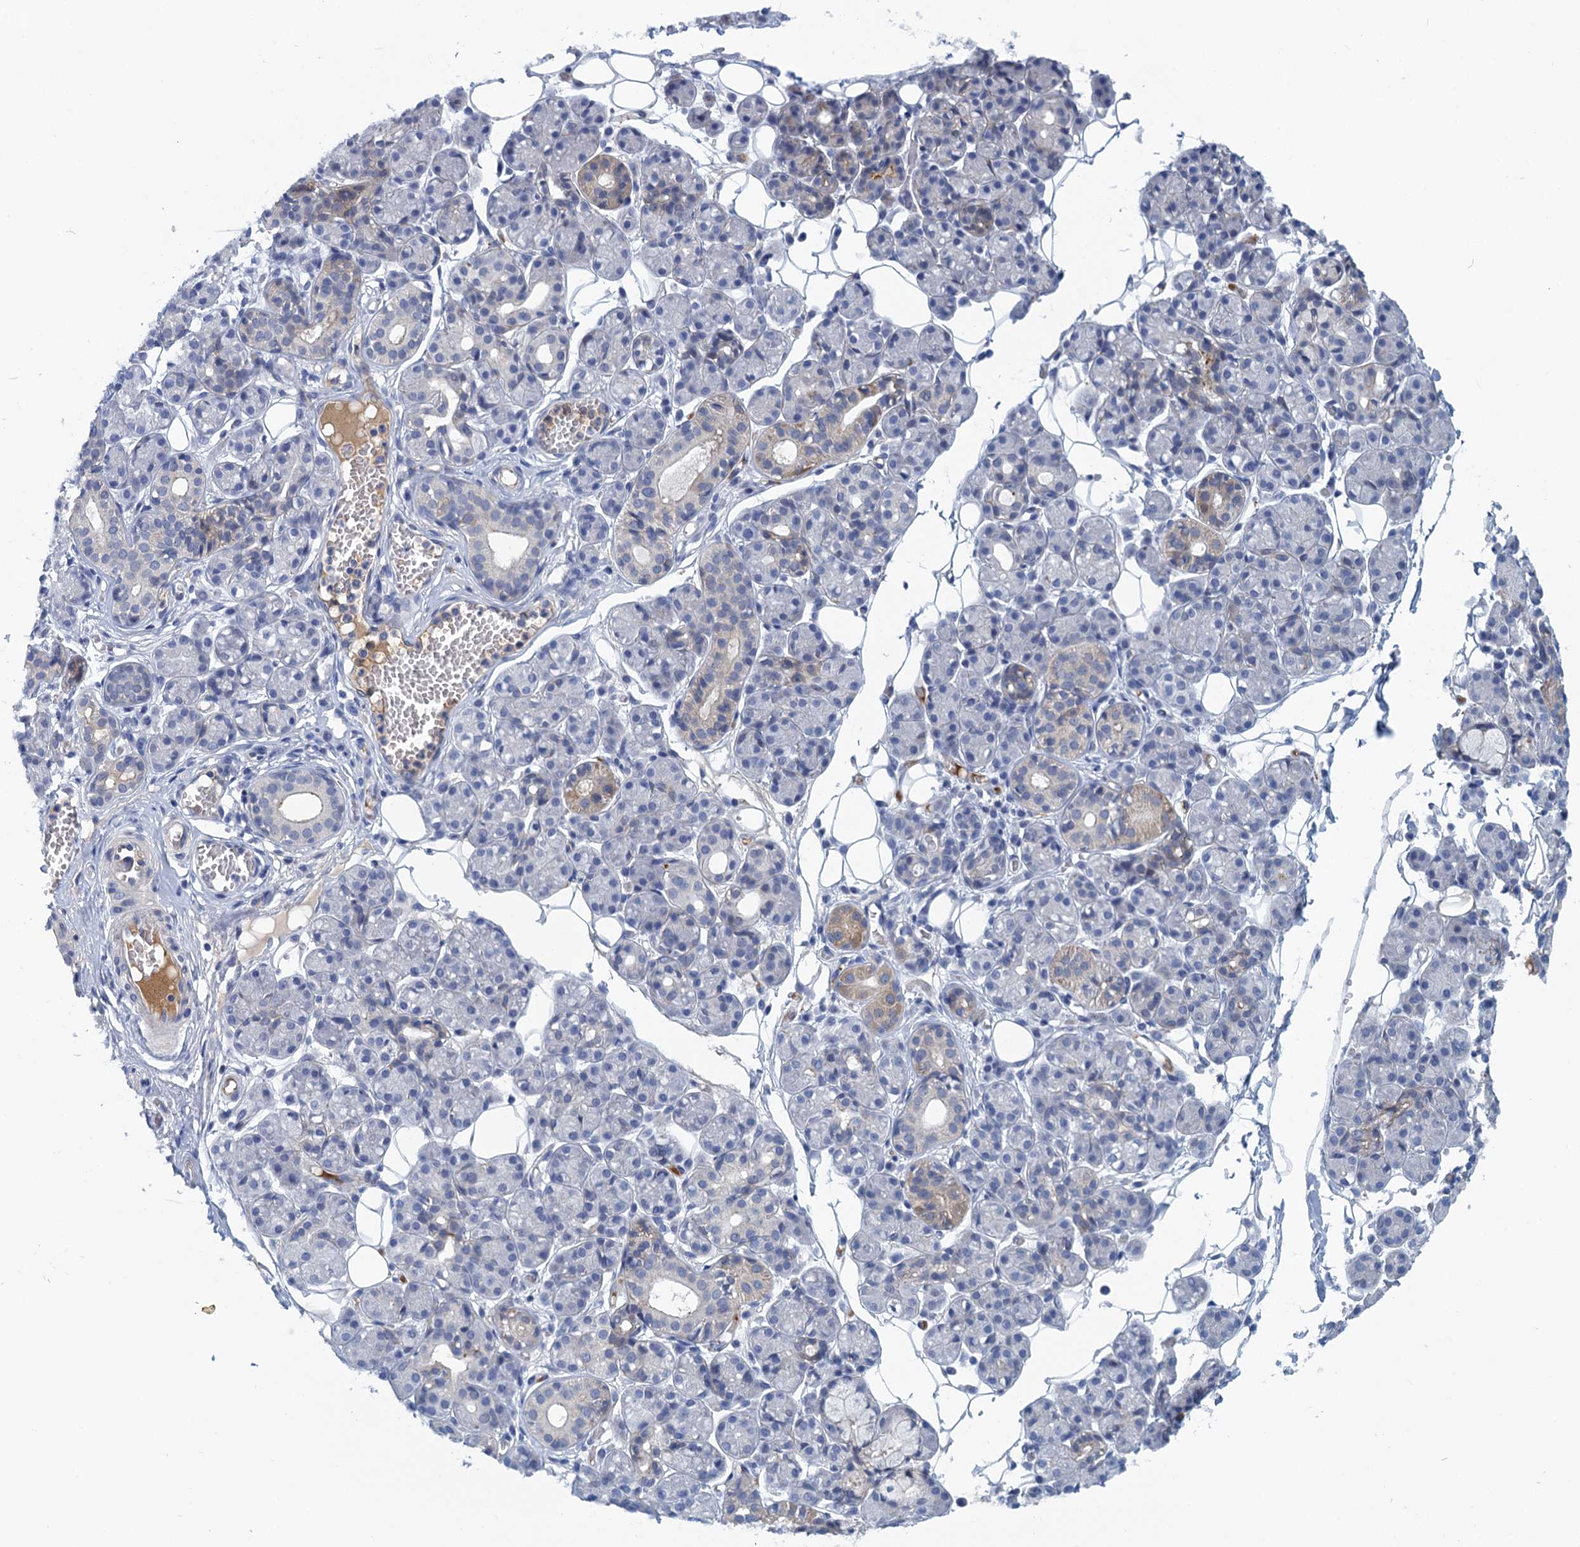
{"staining": {"intensity": "weak", "quantity": "<25%", "location": "cytoplasmic/membranous"}, "tissue": "salivary gland", "cell_type": "Glandular cells", "image_type": "normal", "snomed": [{"axis": "morphology", "description": "Normal tissue, NOS"}, {"axis": "topography", "description": "Salivary gland"}], "caption": "DAB immunohistochemical staining of normal human salivary gland exhibits no significant staining in glandular cells.", "gene": "SCEL", "patient": {"sex": "male", "age": 63}}